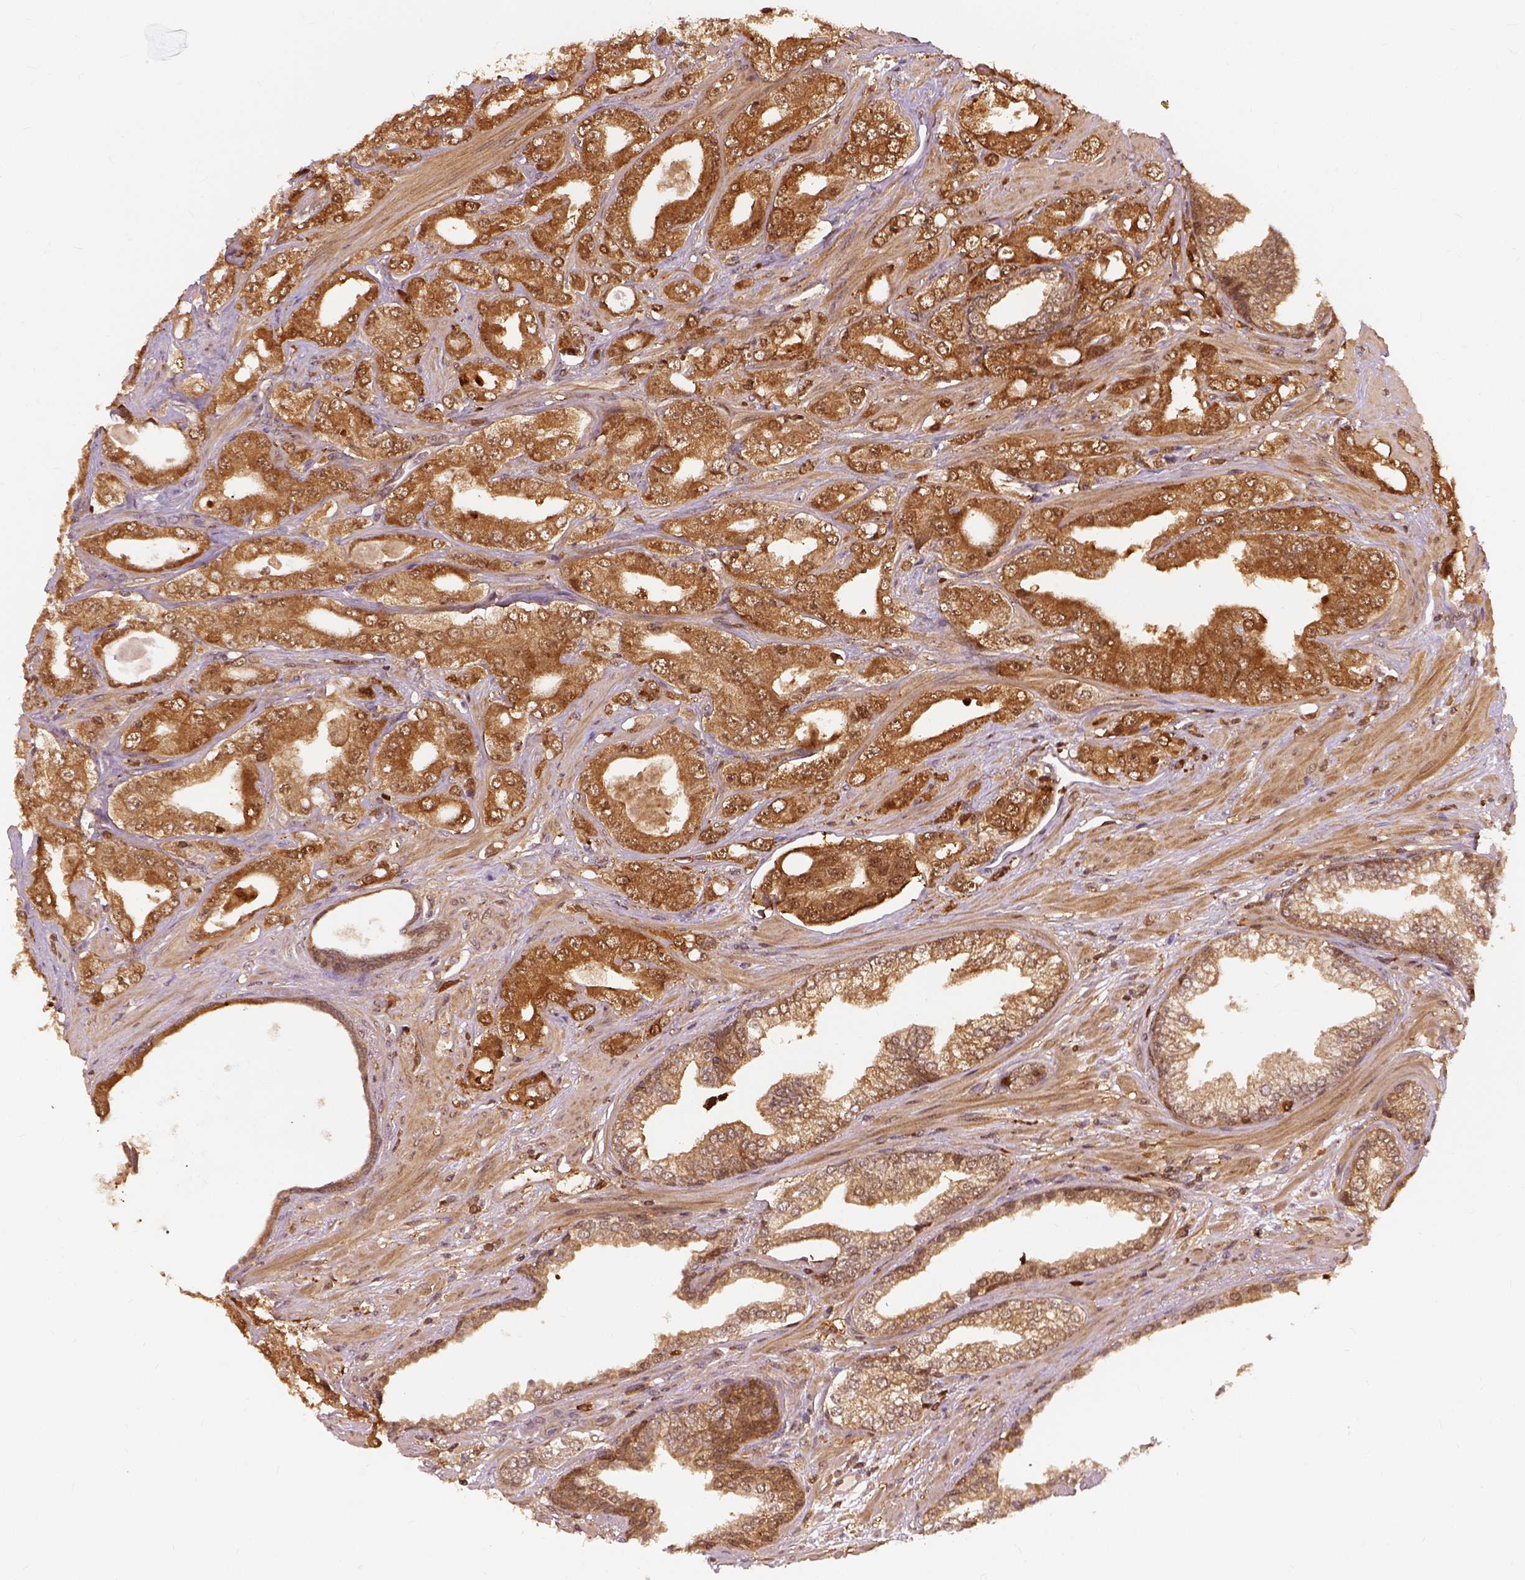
{"staining": {"intensity": "strong", "quantity": ">75%", "location": "cytoplasmic/membranous"}, "tissue": "prostate cancer", "cell_type": "Tumor cells", "image_type": "cancer", "snomed": [{"axis": "morphology", "description": "Adenocarcinoma, Low grade"}, {"axis": "topography", "description": "Prostate"}], "caption": "Strong cytoplasmic/membranous staining for a protein is present in approximately >75% of tumor cells of prostate low-grade adenocarcinoma using immunohistochemistry.", "gene": "GPI", "patient": {"sex": "male", "age": 60}}